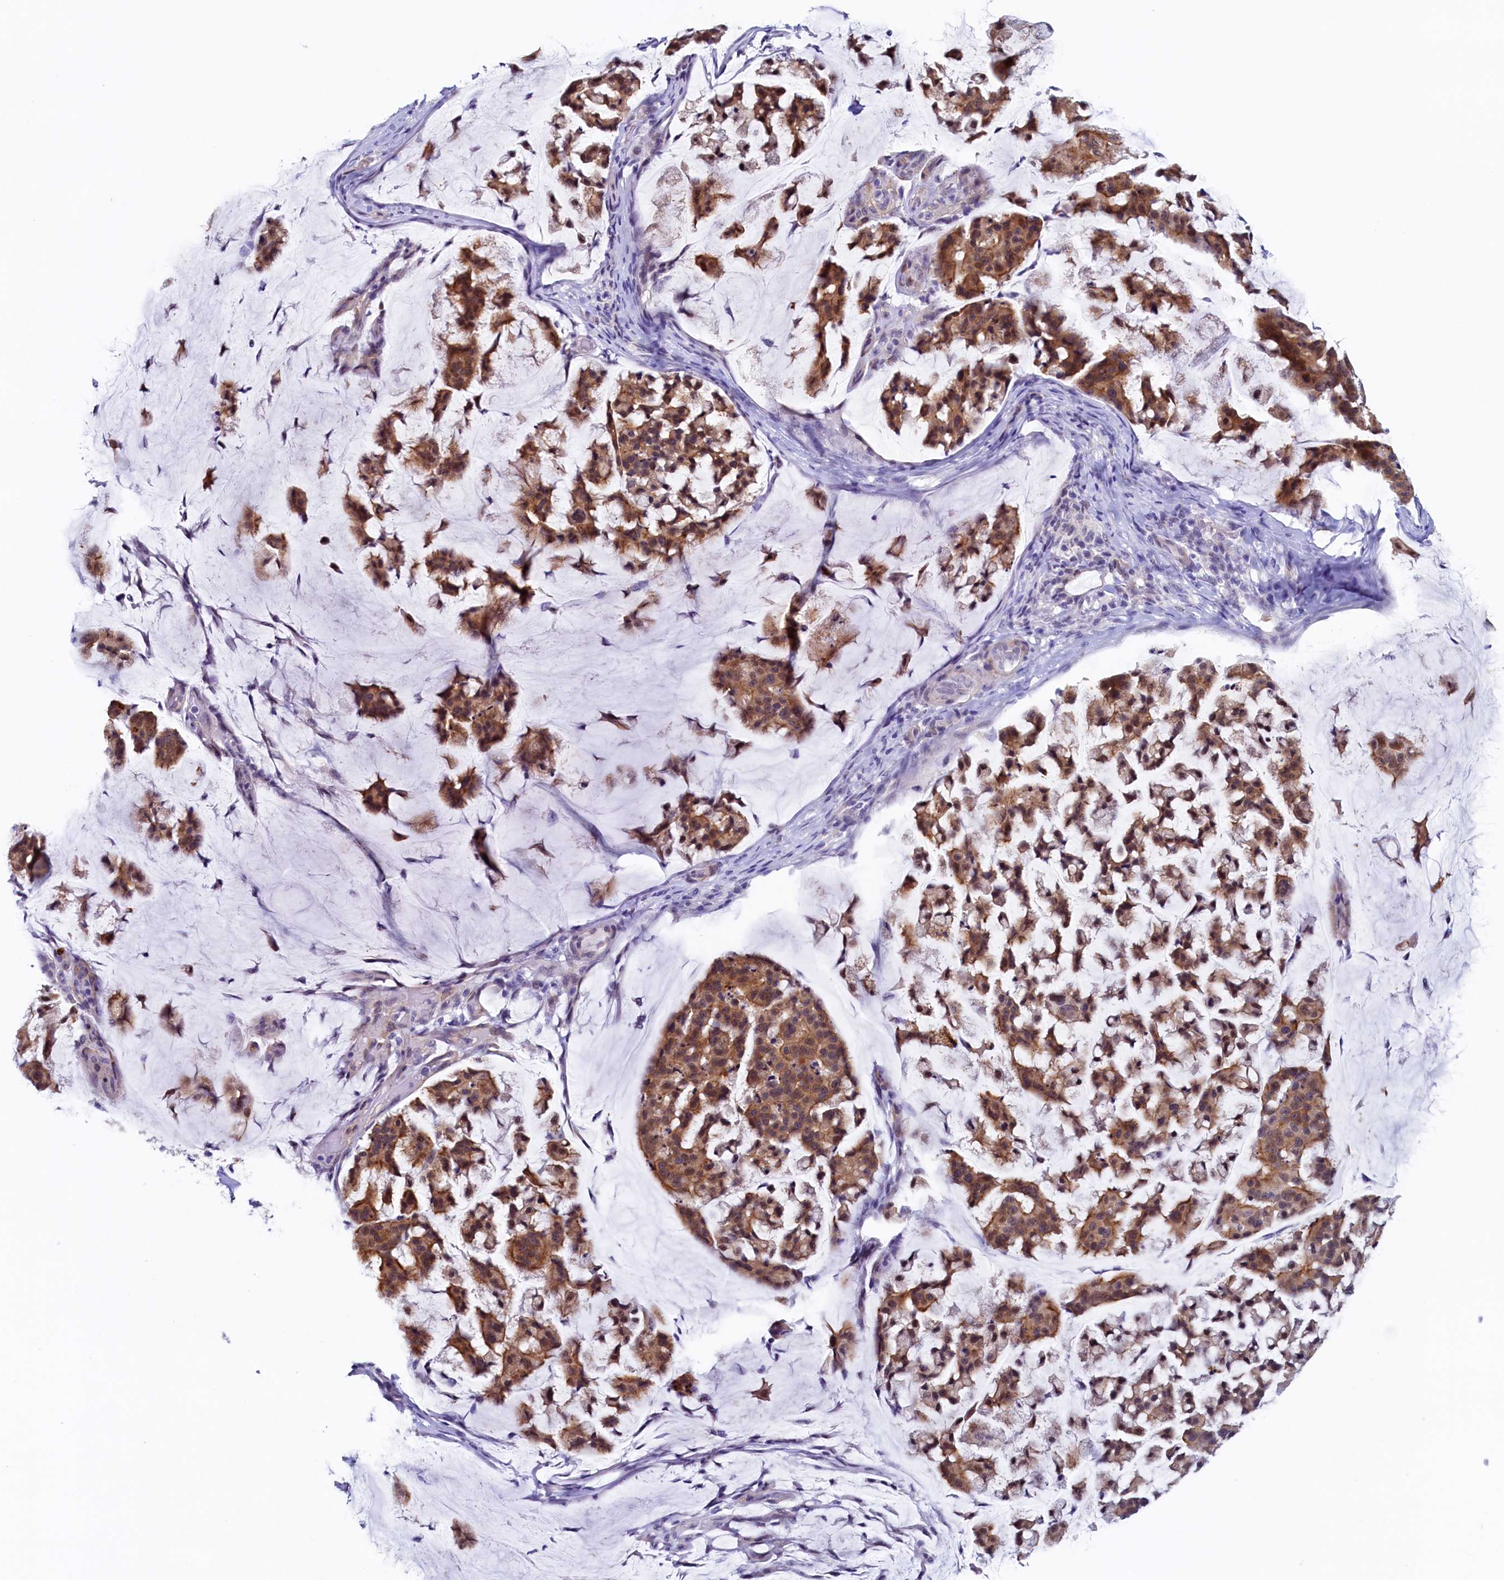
{"staining": {"intensity": "moderate", "quantity": ">75%", "location": "cytoplasmic/membranous,nuclear"}, "tissue": "stomach cancer", "cell_type": "Tumor cells", "image_type": "cancer", "snomed": [{"axis": "morphology", "description": "Adenocarcinoma, NOS"}, {"axis": "topography", "description": "Stomach, lower"}], "caption": "Human stomach cancer (adenocarcinoma) stained with a protein marker demonstrates moderate staining in tumor cells.", "gene": "PACSIN3", "patient": {"sex": "male", "age": 67}}